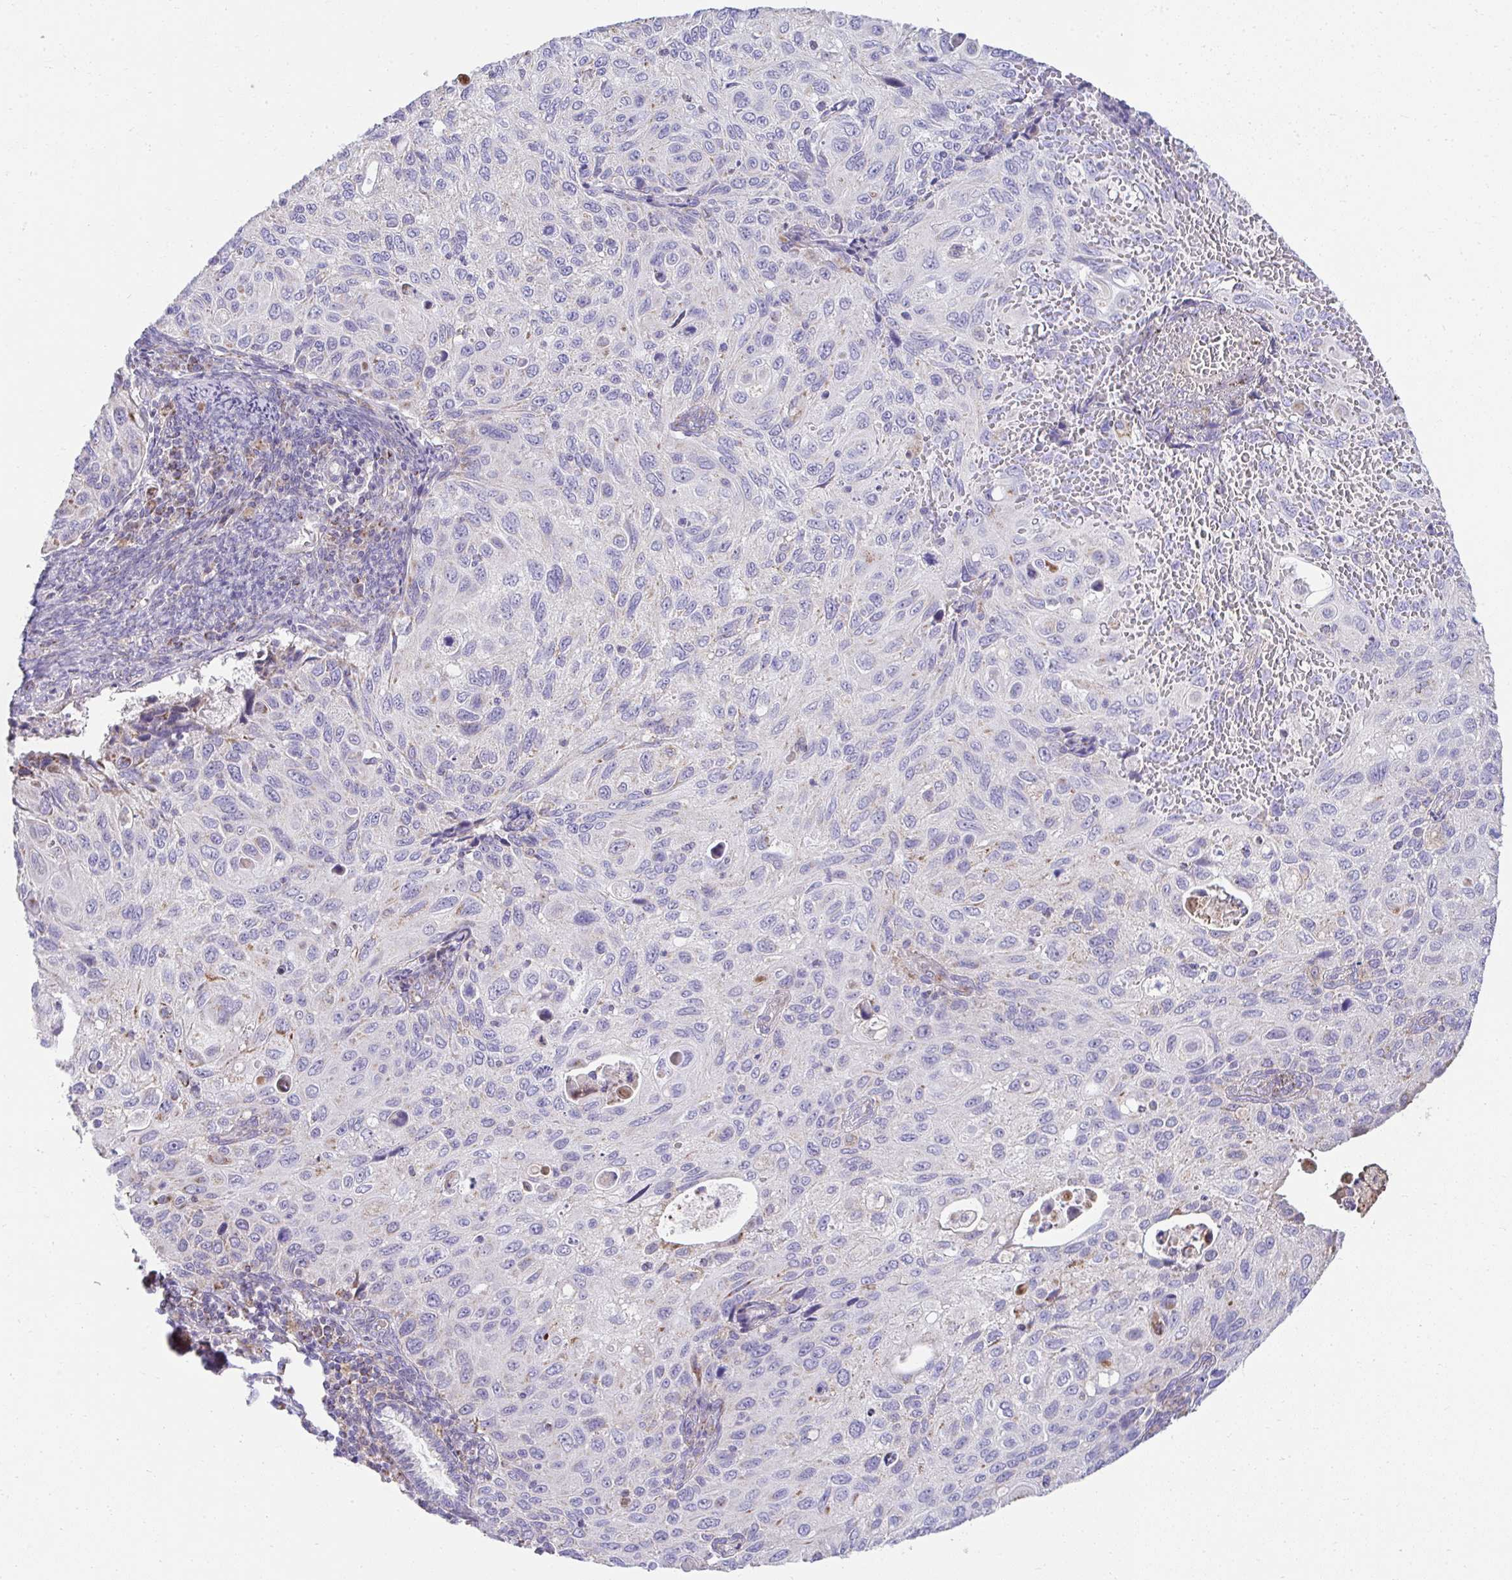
{"staining": {"intensity": "negative", "quantity": "none", "location": "none"}, "tissue": "cervical cancer", "cell_type": "Tumor cells", "image_type": "cancer", "snomed": [{"axis": "morphology", "description": "Squamous cell carcinoma, NOS"}, {"axis": "topography", "description": "Cervix"}], "caption": "This is an immunohistochemistry (IHC) photomicrograph of cervical squamous cell carcinoma. There is no expression in tumor cells.", "gene": "PRRG3", "patient": {"sex": "female", "age": 70}}